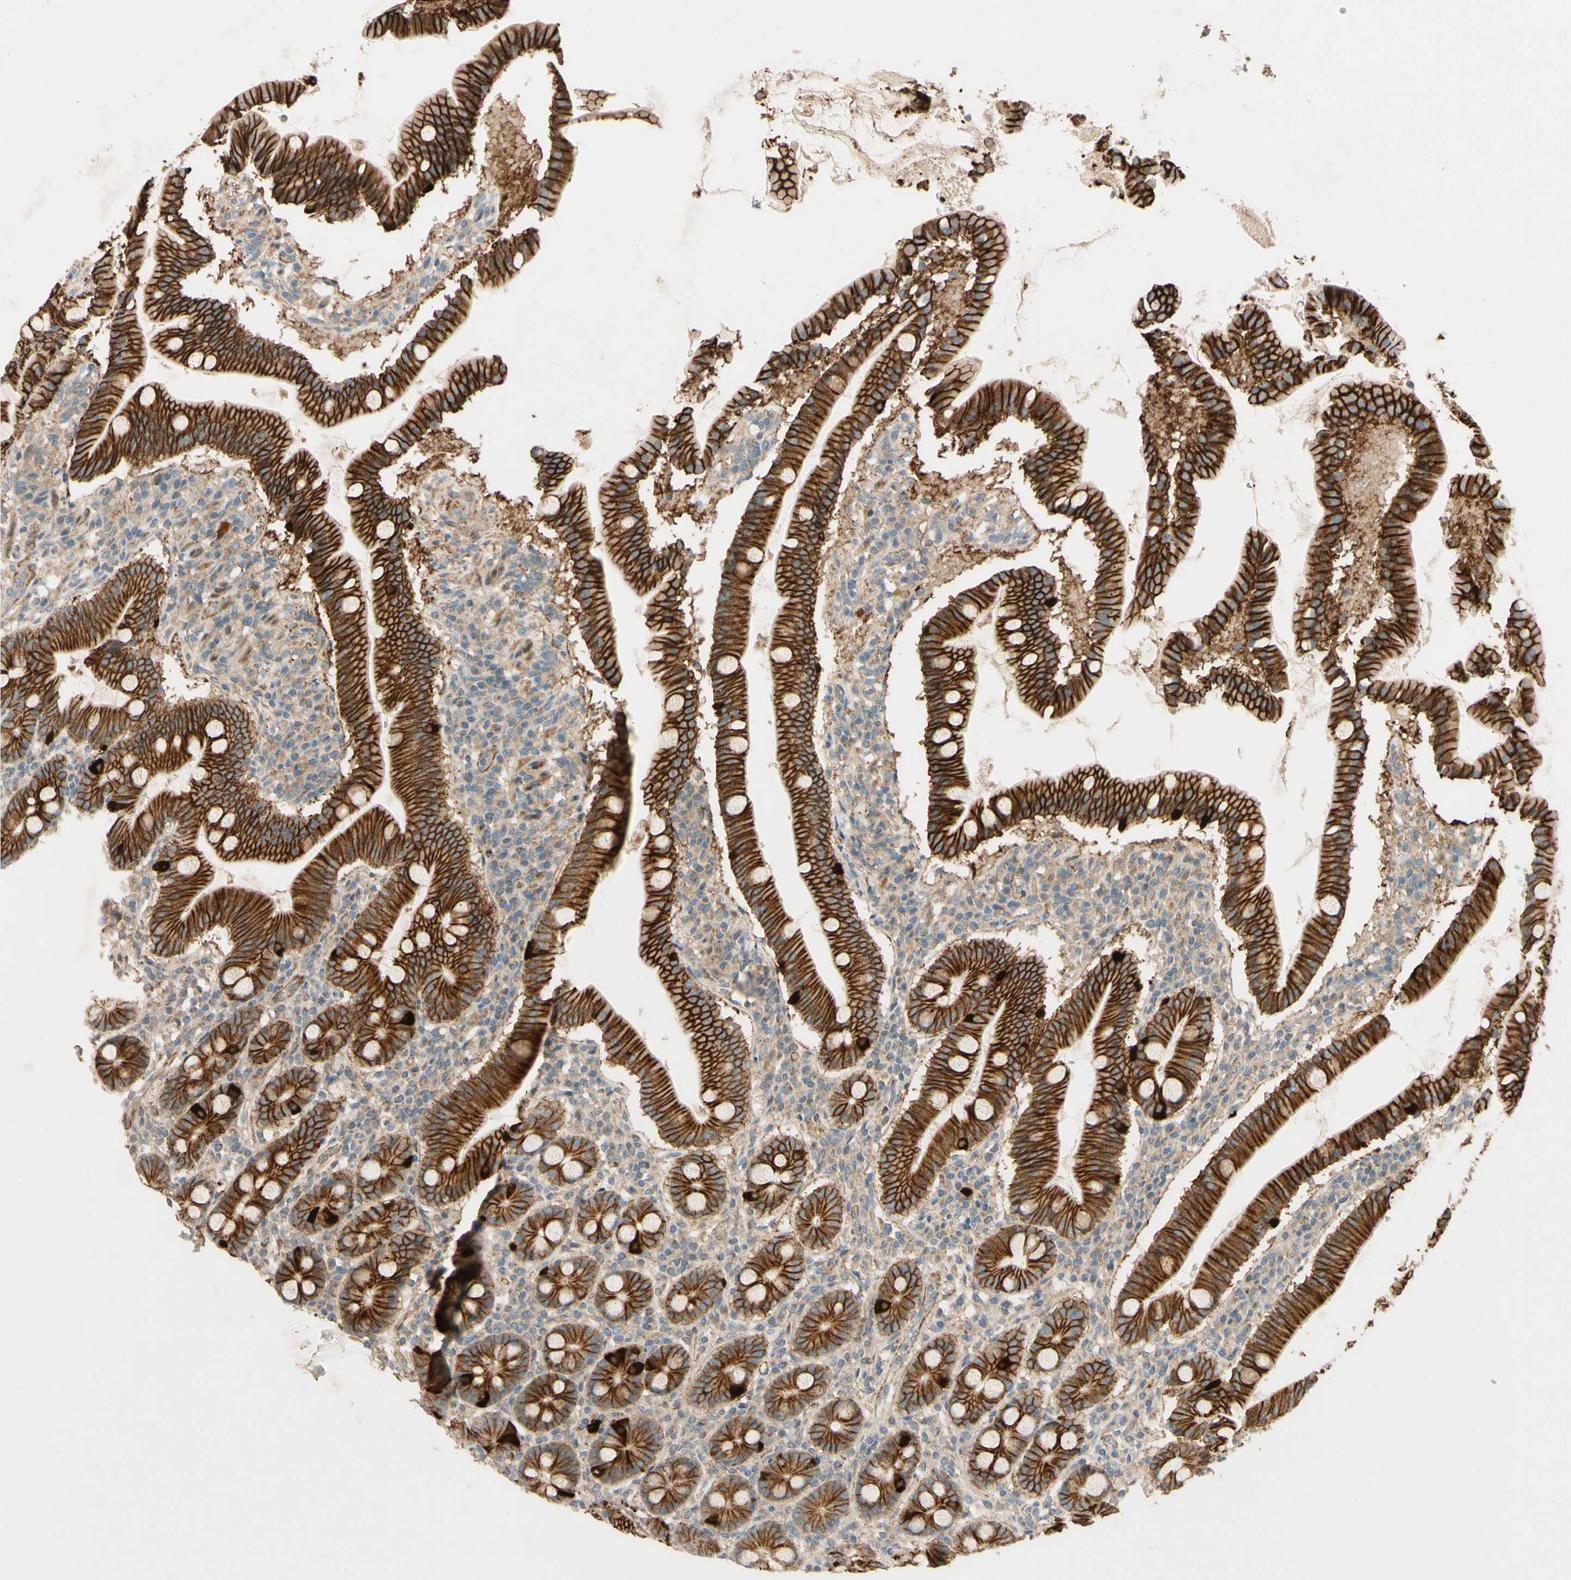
{"staining": {"intensity": "strong", "quantity": ">75%", "location": "cytoplasmic/membranous"}, "tissue": "duodenum", "cell_type": "Glandular cells", "image_type": "normal", "snomed": [{"axis": "morphology", "description": "Normal tissue, NOS"}, {"axis": "topography", "description": "Duodenum"}], "caption": "Immunohistochemistry micrograph of normal human duodenum stained for a protein (brown), which demonstrates high levels of strong cytoplasmic/membranous positivity in approximately >75% of glandular cells.", "gene": "ADAM17", "patient": {"sex": "male", "age": 50}}